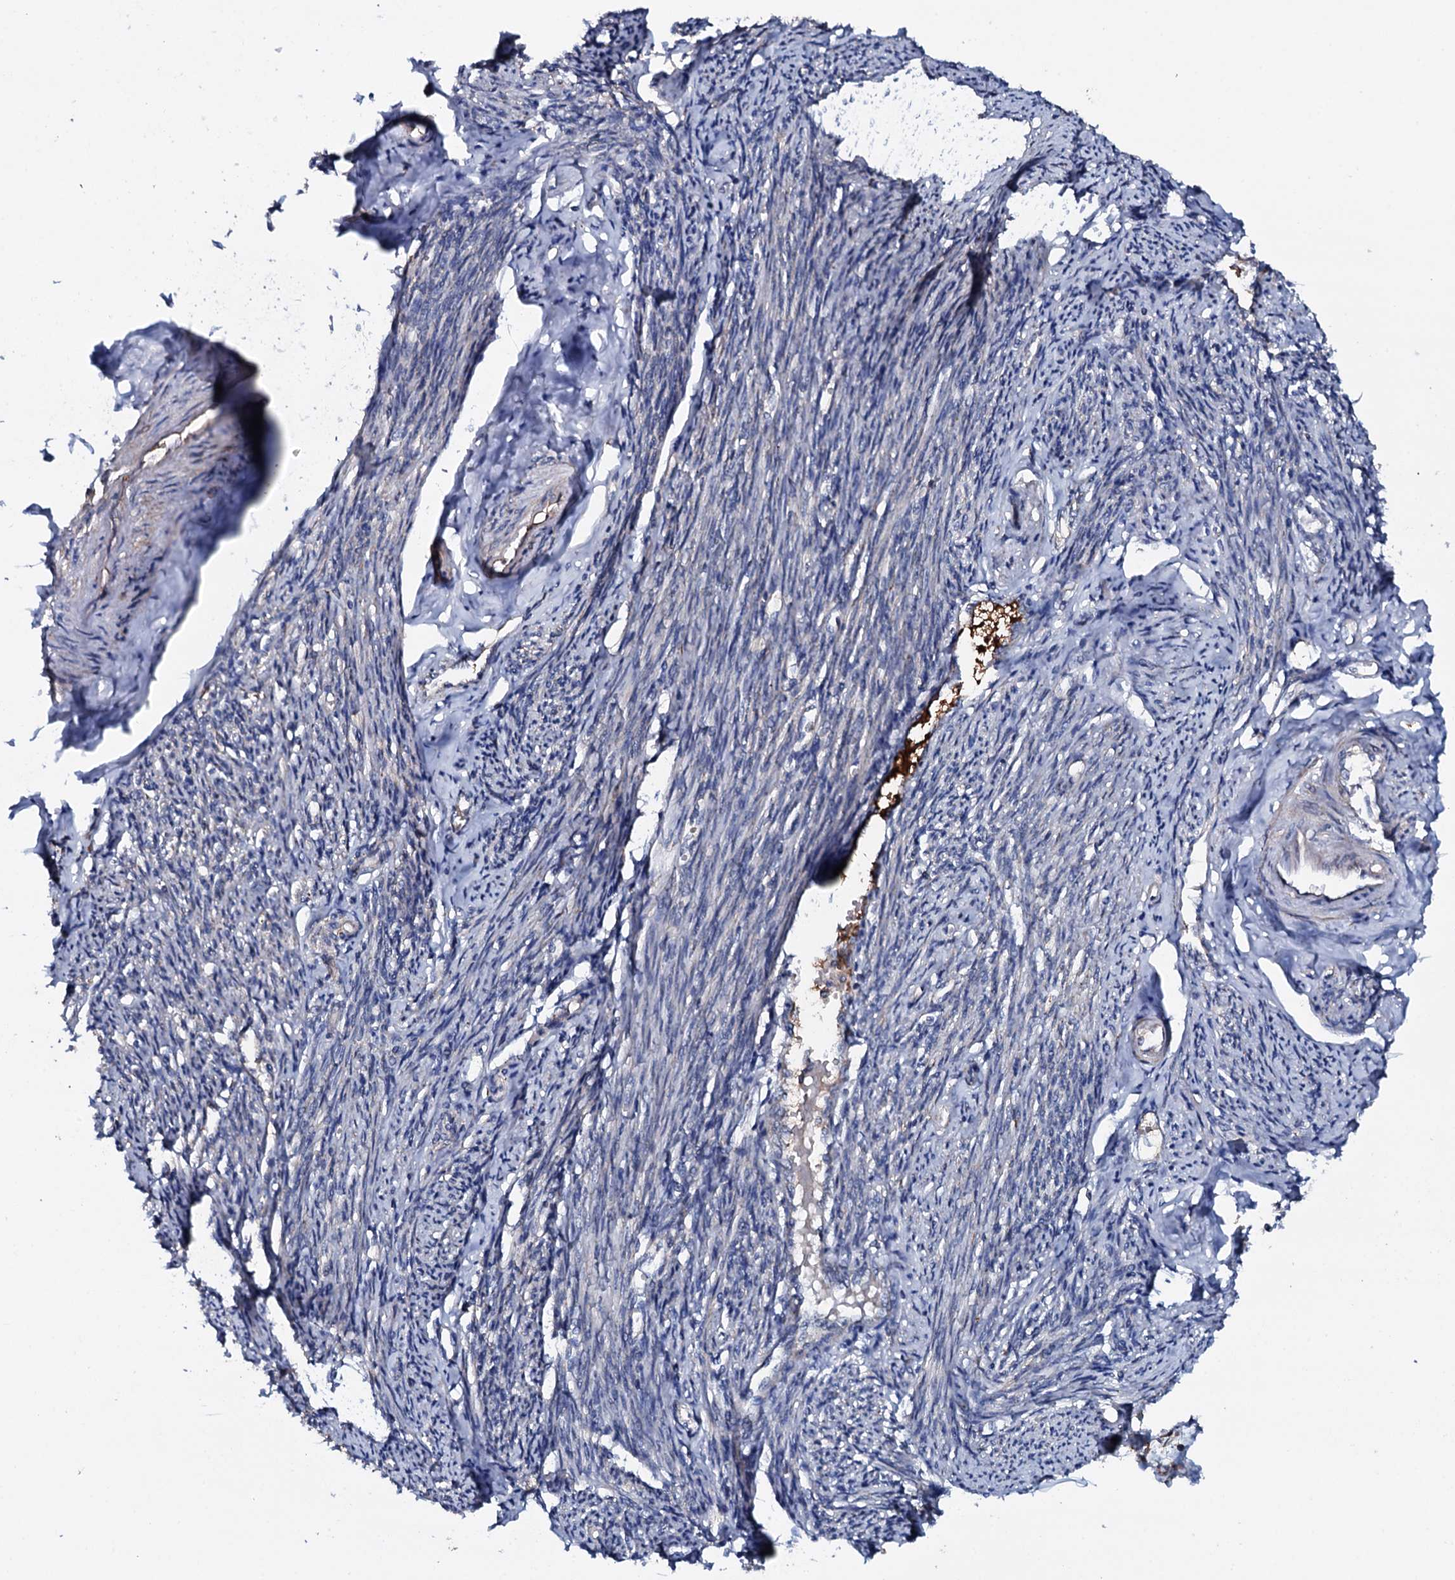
{"staining": {"intensity": "moderate", "quantity": "25%-75%", "location": "cytoplasmic/membranous"}, "tissue": "smooth muscle", "cell_type": "Smooth muscle cells", "image_type": "normal", "snomed": [{"axis": "morphology", "description": "Normal tissue, NOS"}, {"axis": "topography", "description": "Smooth muscle"}, {"axis": "topography", "description": "Uterus"}], "caption": "Immunohistochemical staining of unremarkable smooth muscle demonstrates 25%-75% levels of moderate cytoplasmic/membranous protein staining in about 25%-75% of smooth muscle cells. (brown staining indicates protein expression, while blue staining denotes nuclei).", "gene": "NEK1", "patient": {"sex": "female", "age": 59}}